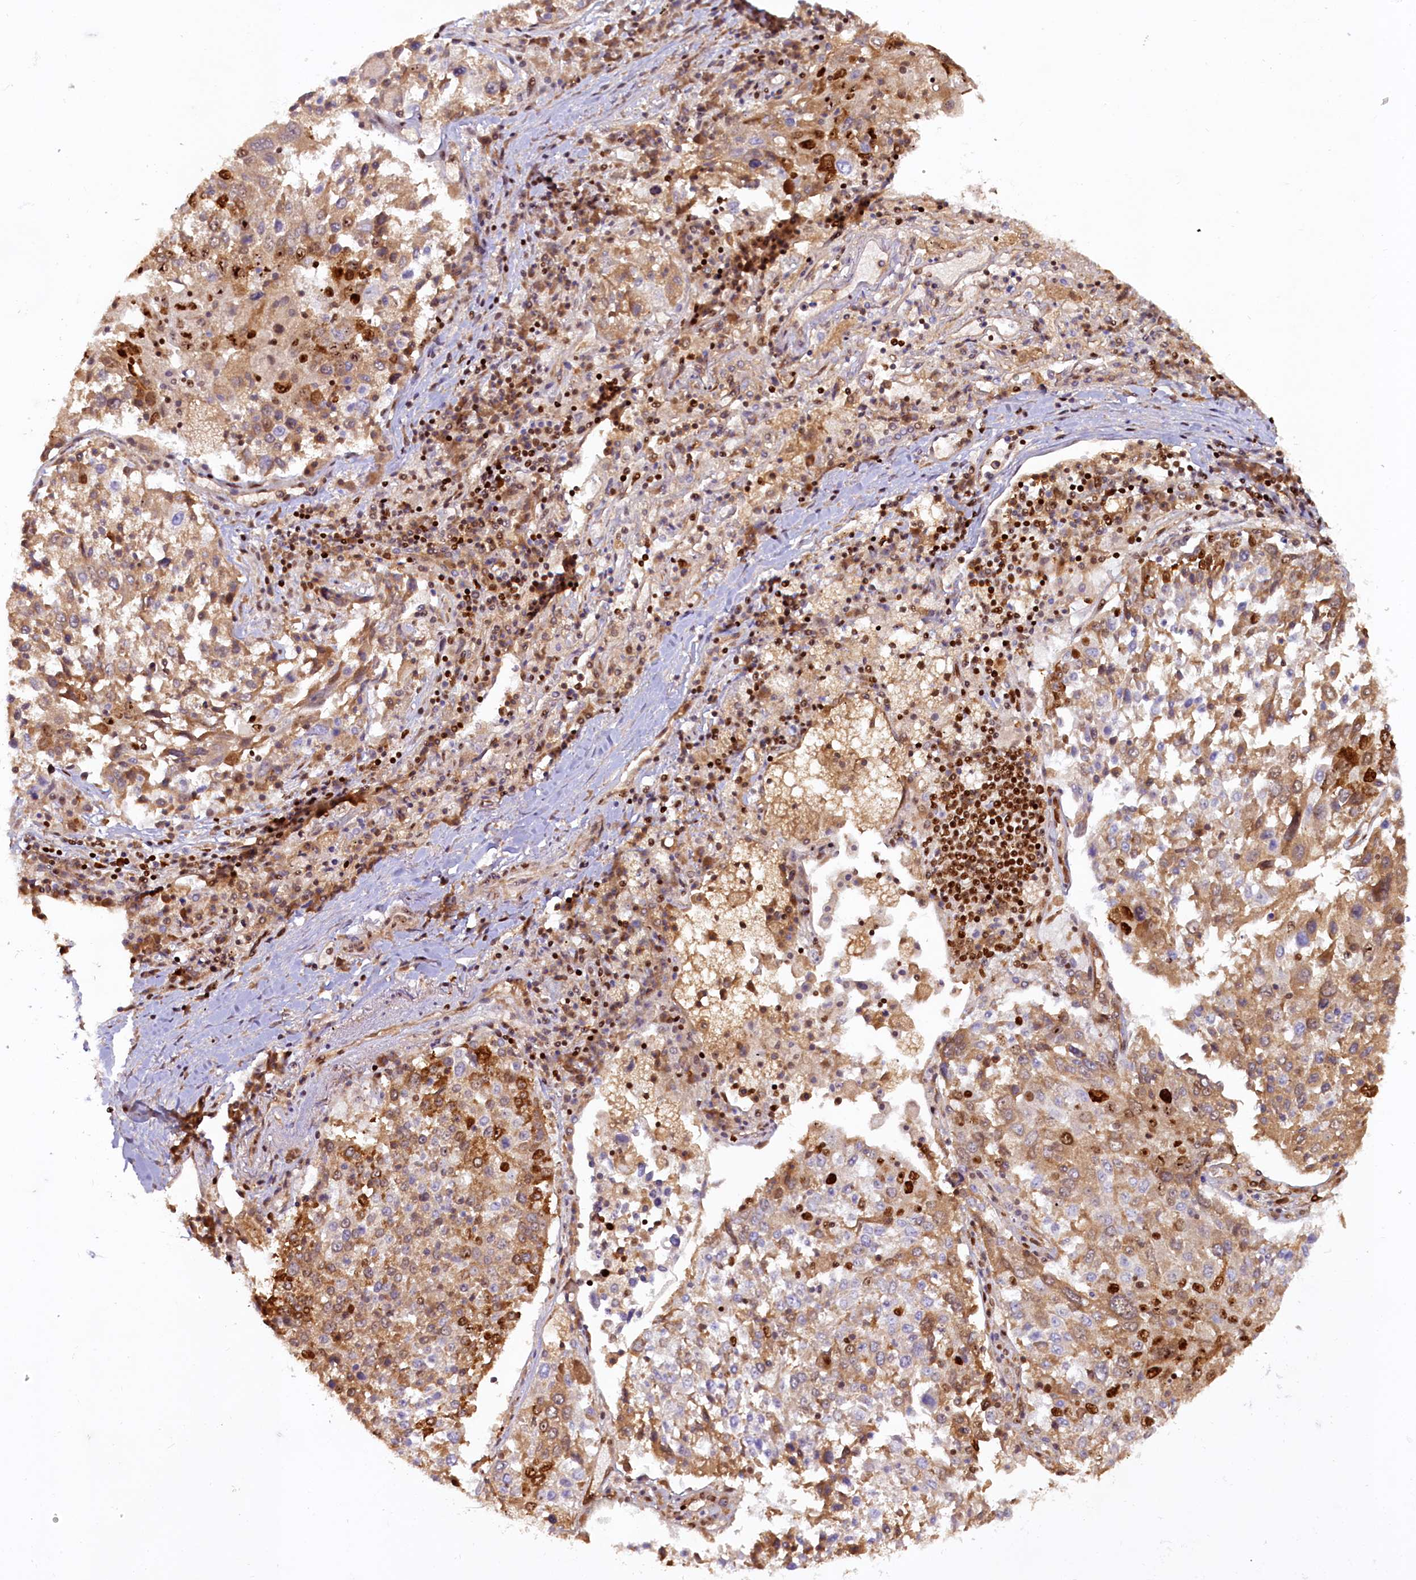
{"staining": {"intensity": "strong", "quantity": "25%-75%", "location": "cytoplasmic/membranous,nuclear"}, "tissue": "lung cancer", "cell_type": "Tumor cells", "image_type": "cancer", "snomed": [{"axis": "morphology", "description": "Squamous cell carcinoma, NOS"}, {"axis": "topography", "description": "Lung"}], "caption": "IHC micrograph of human lung squamous cell carcinoma stained for a protein (brown), which reveals high levels of strong cytoplasmic/membranous and nuclear positivity in approximately 25%-75% of tumor cells.", "gene": "TCOF1", "patient": {"sex": "male", "age": 65}}